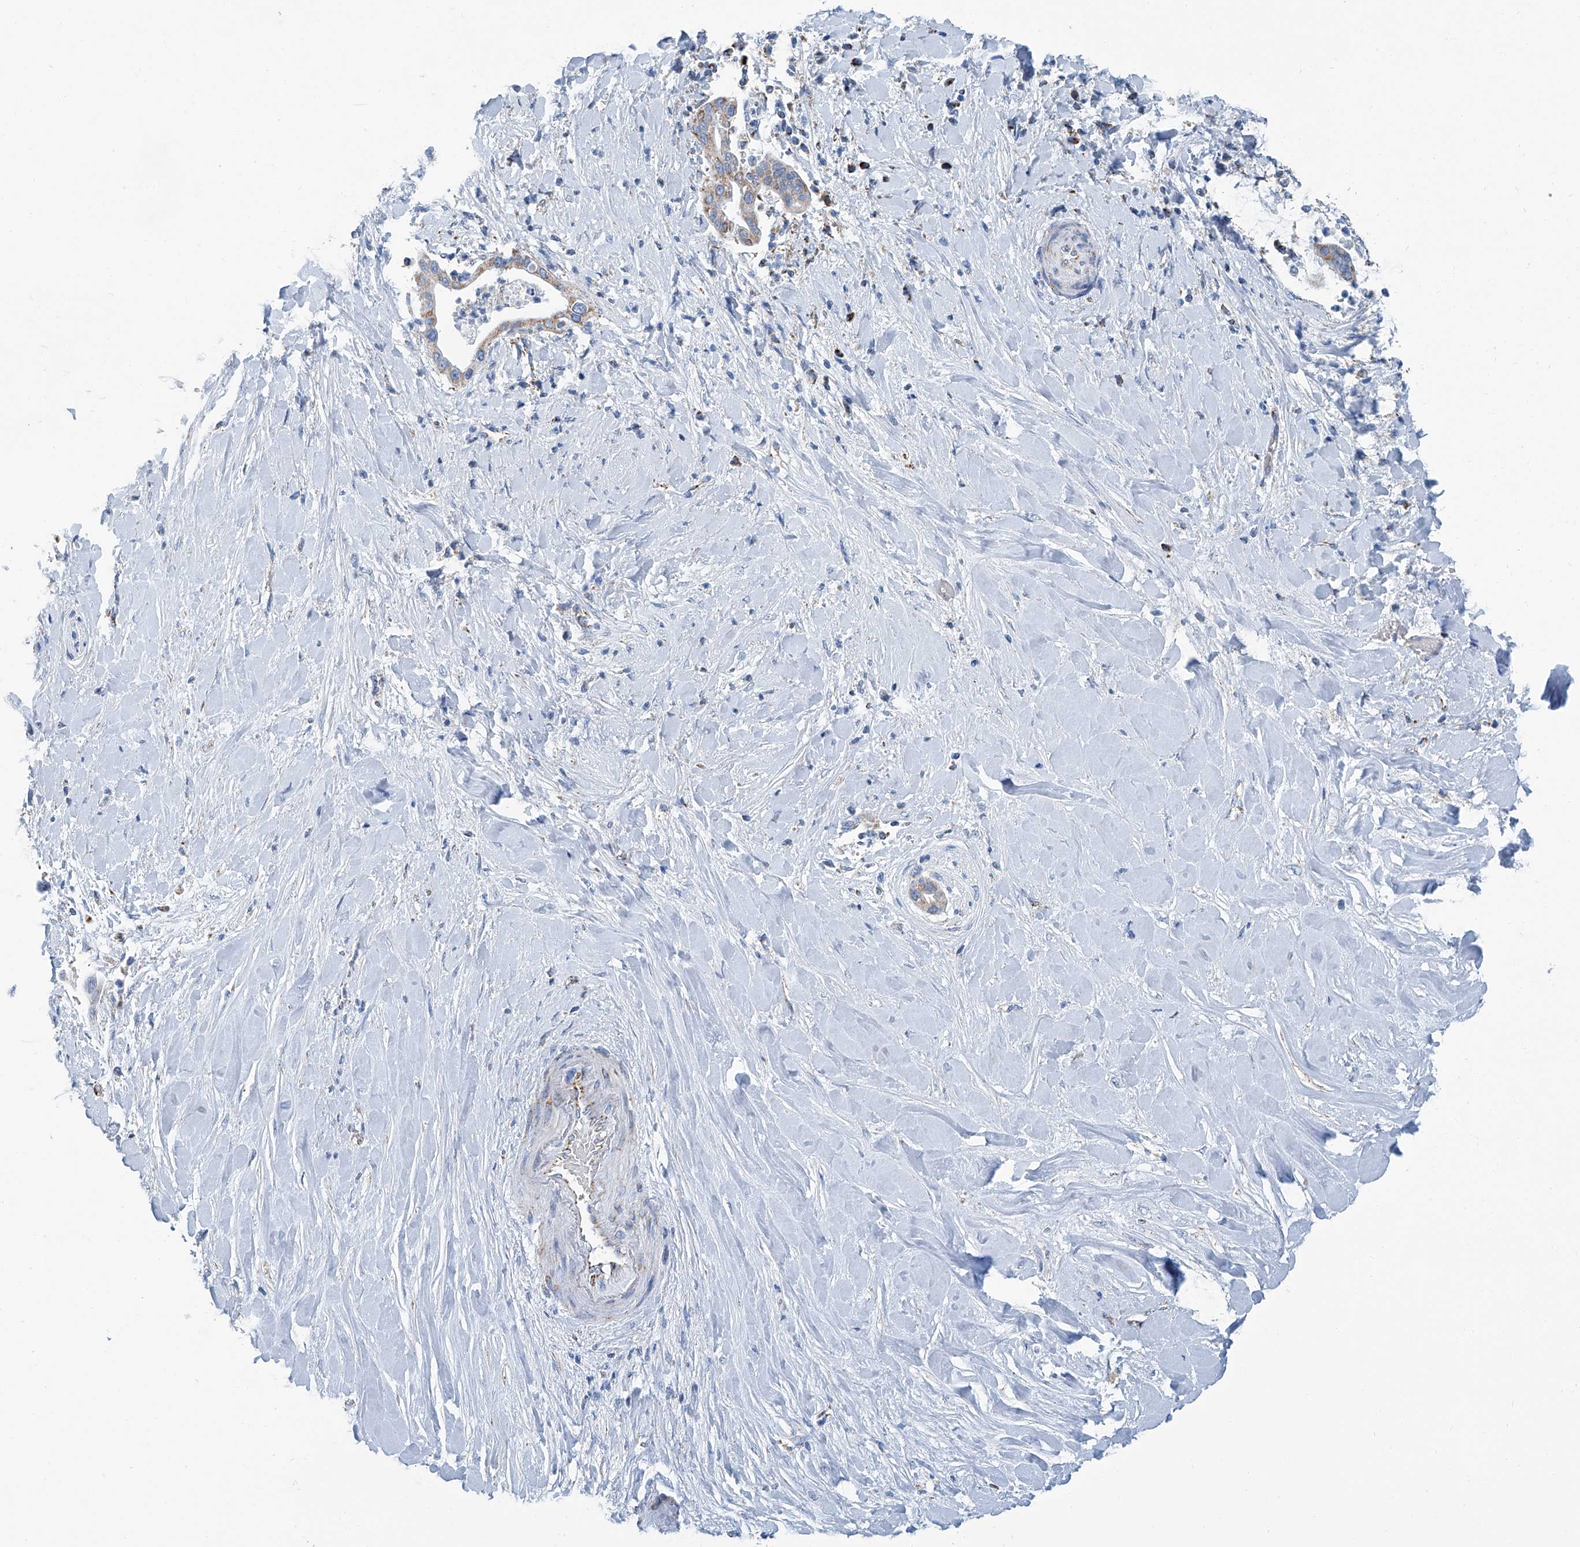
{"staining": {"intensity": "moderate", "quantity": ">75%", "location": "cytoplasmic/membranous"}, "tissue": "liver cancer", "cell_type": "Tumor cells", "image_type": "cancer", "snomed": [{"axis": "morphology", "description": "Cholangiocarcinoma"}, {"axis": "topography", "description": "Liver"}], "caption": "The immunohistochemical stain labels moderate cytoplasmic/membranous staining in tumor cells of liver cholangiocarcinoma tissue. The staining is performed using DAB (3,3'-diaminobenzidine) brown chromogen to label protein expression. The nuclei are counter-stained blue using hematoxylin.", "gene": "MT-ND1", "patient": {"sex": "female", "age": 54}}